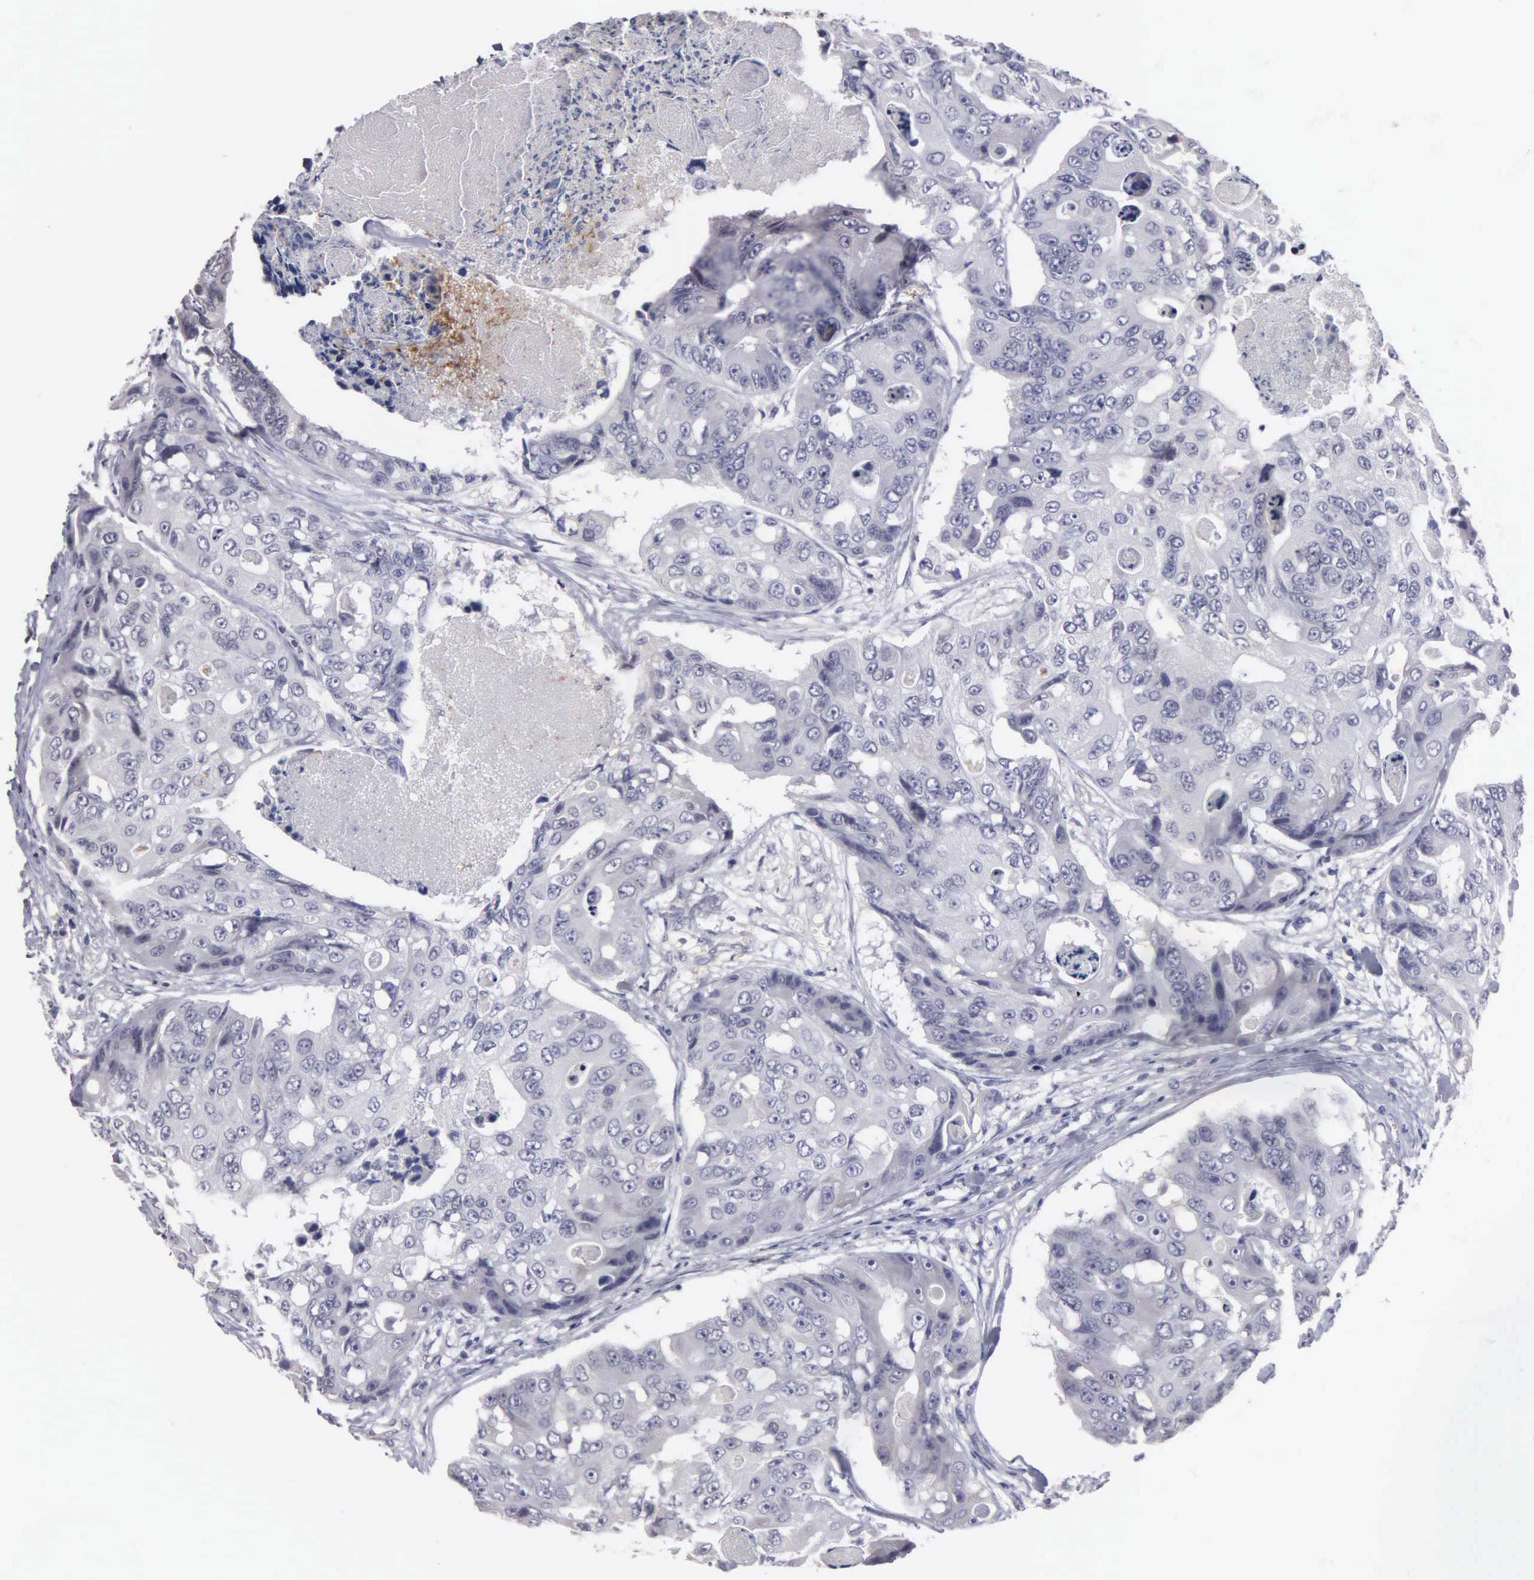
{"staining": {"intensity": "negative", "quantity": "none", "location": "none"}, "tissue": "colorectal cancer", "cell_type": "Tumor cells", "image_type": "cancer", "snomed": [{"axis": "morphology", "description": "Adenocarcinoma, NOS"}, {"axis": "topography", "description": "Colon"}], "caption": "This image is of adenocarcinoma (colorectal) stained with immunohistochemistry to label a protein in brown with the nuclei are counter-stained blue. There is no expression in tumor cells.", "gene": "BRD1", "patient": {"sex": "female", "age": 86}}